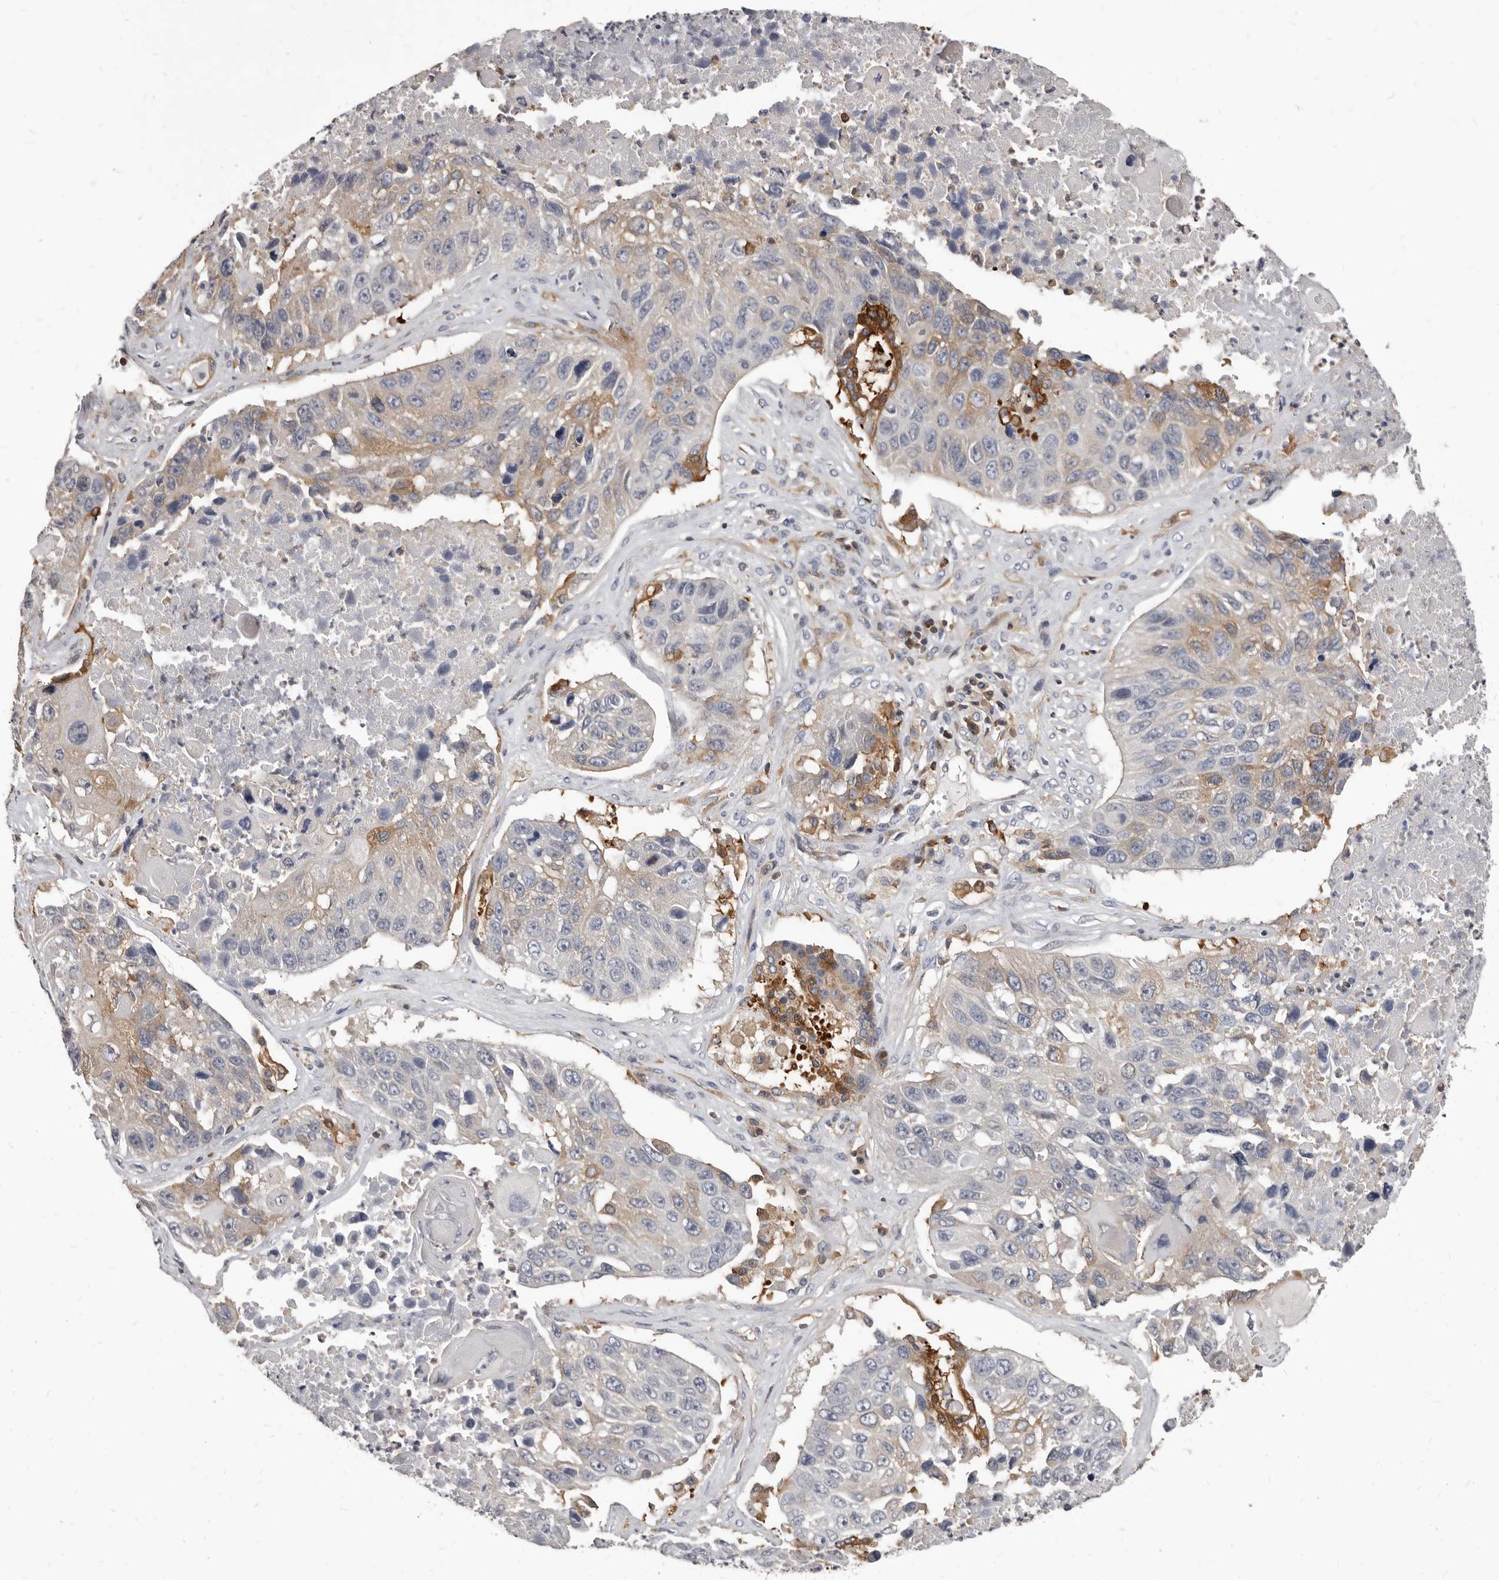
{"staining": {"intensity": "moderate", "quantity": "<25%", "location": "cytoplasmic/membranous"}, "tissue": "lung cancer", "cell_type": "Tumor cells", "image_type": "cancer", "snomed": [{"axis": "morphology", "description": "Squamous cell carcinoma, NOS"}, {"axis": "topography", "description": "Lung"}], "caption": "DAB immunohistochemical staining of human lung cancer (squamous cell carcinoma) displays moderate cytoplasmic/membranous protein expression in approximately <25% of tumor cells.", "gene": "NIBAN1", "patient": {"sex": "male", "age": 61}}